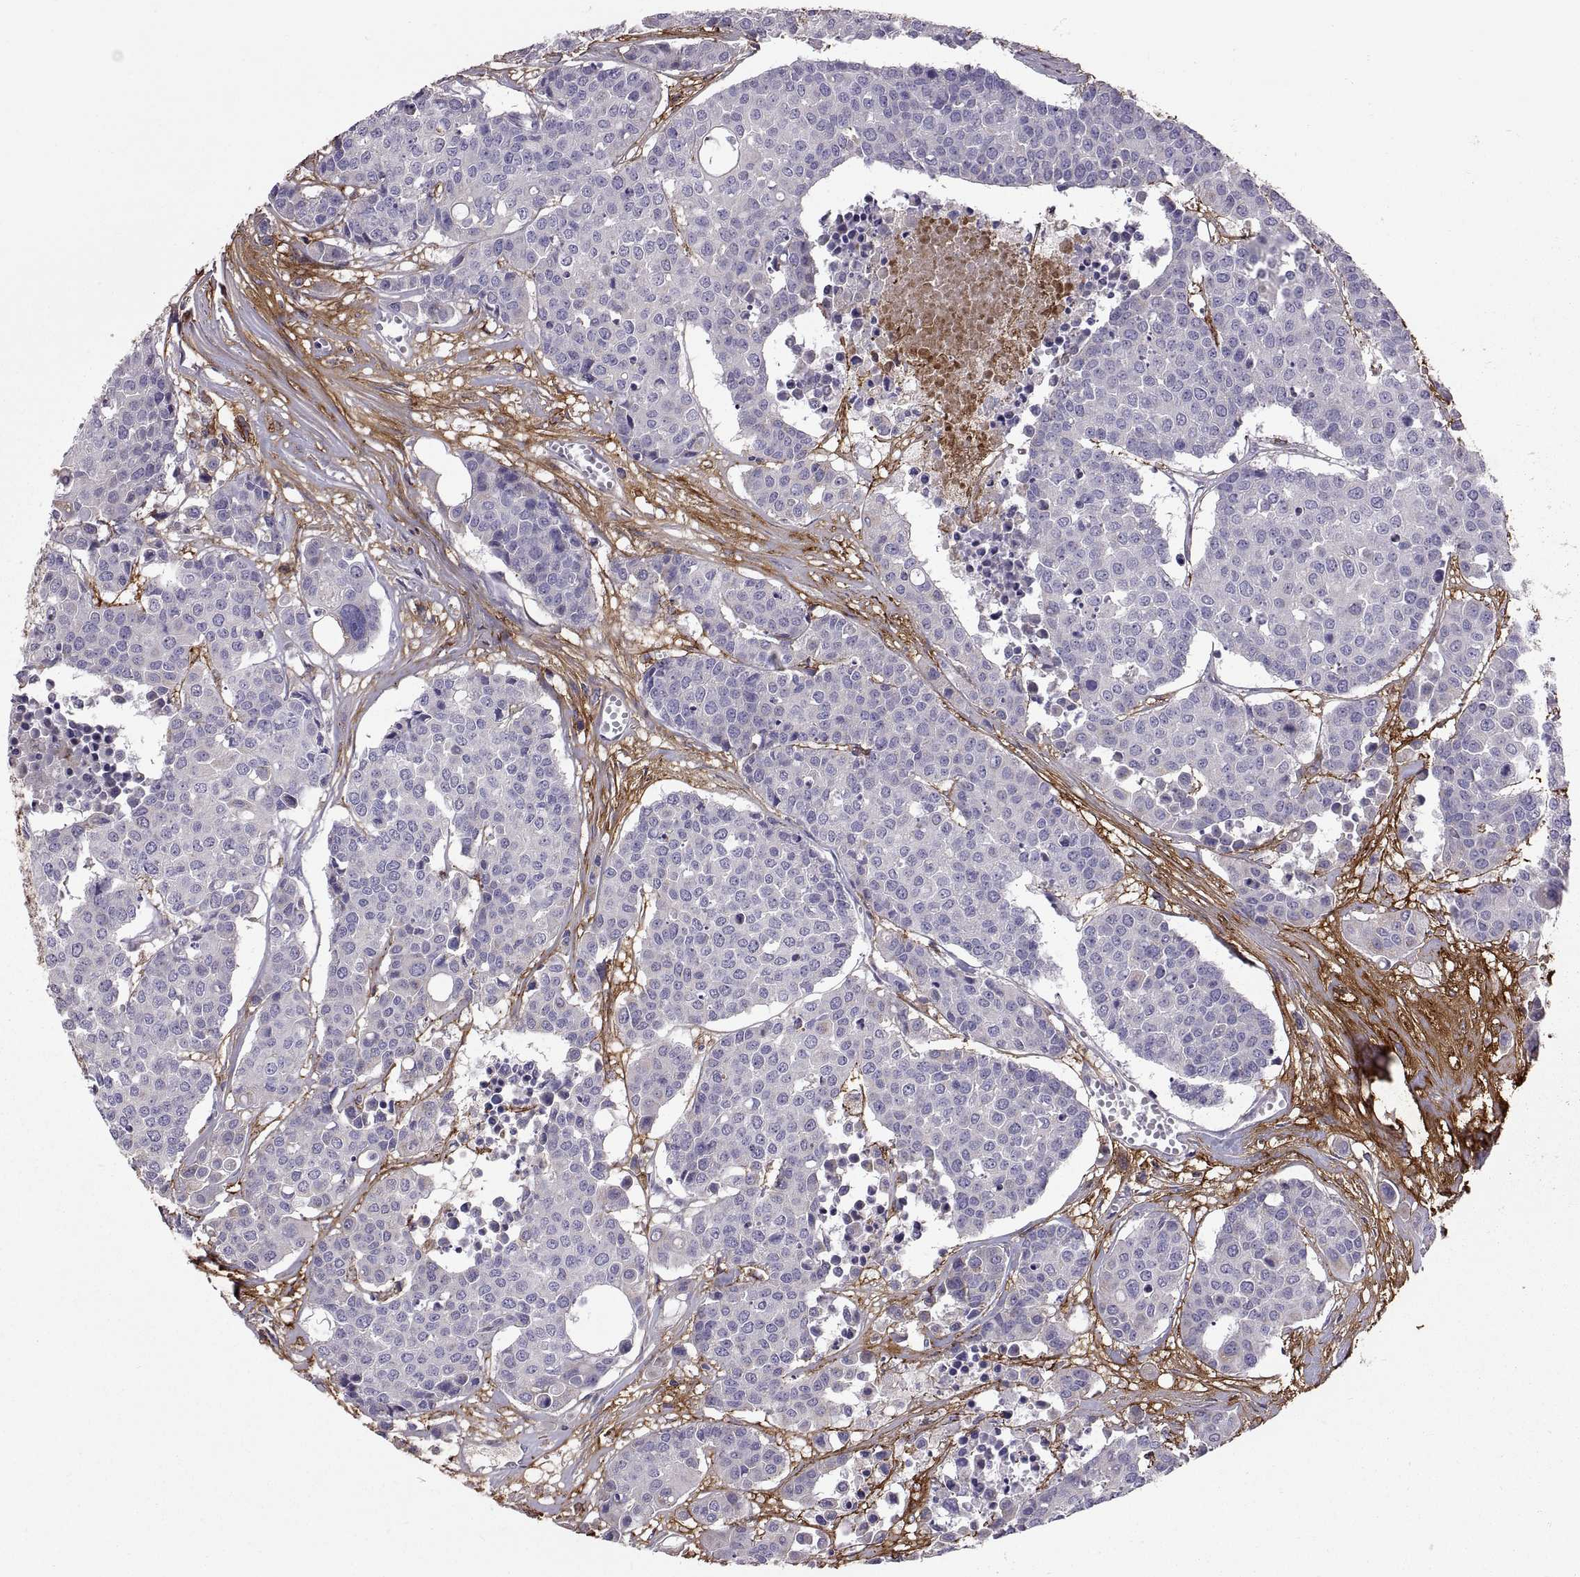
{"staining": {"intensity": "negative", "quantity": "none", "location": "none"}, "tissue": "carcinoid", "cell_type": "Tumor cells", "image_type": "cancer", "snomed": [{"axis": "morphology", "description": "Carcinoid, malignant, NOS"}, {"axis": "topography", "description": "Colon"}], "caption": "Tumor cells are negative for protein expression in human carcinoid. (DAB immunohistochemistry (IHC) visualized using brightfield microscopy, high magnification).", "gene": "EMILIN2", "patient": {"sex": "male", "age": 81}}